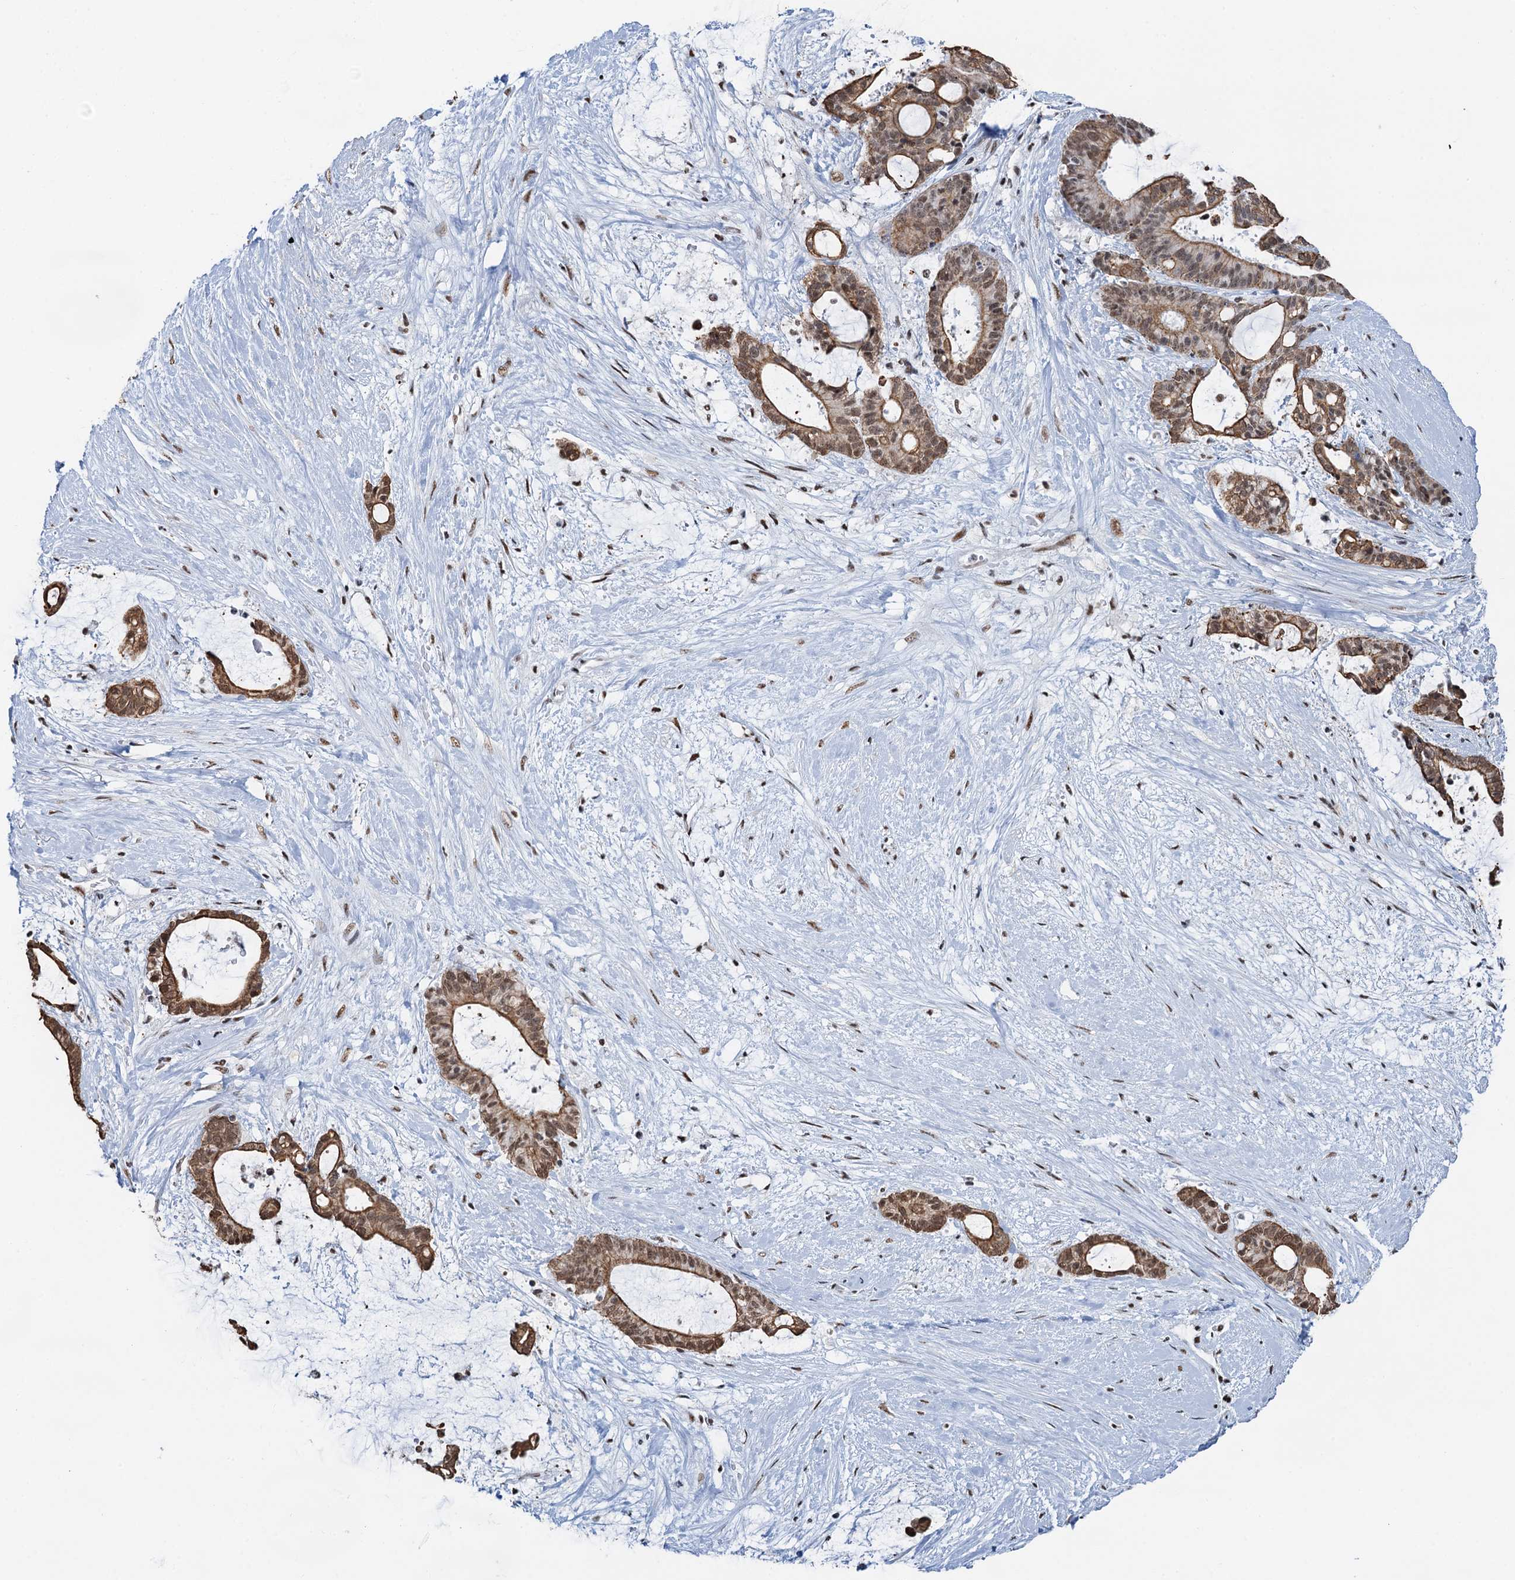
{"staining": {"intensity": "moderate", "quantity": ">75%", "location": "cytoplasmic/membranous,nuclear"}, "tissue": "liver cancer", "cell_type": "Tumor cells", "image_type": "cancer", "snomed": [{"axis": "morphology", "description": "Normal tissue, NOS"}, {"axis": "morphology", "description": "Cholangiocarcinoma"}, {"axis": "topography", "description": "Liver"}, {"axis": "topography", "description": "Peripheral nerve tissue"}], "caption": "Immunohistochemical staining of liver cancer (cholangiocarcinoma) shows medium levels of moderate cytoplasmic/membranous and nuclear protein staining in approximately >75% of tumor cells.", "gene": "ZNF609", "patient": {"sex": "female", "age": 73}}